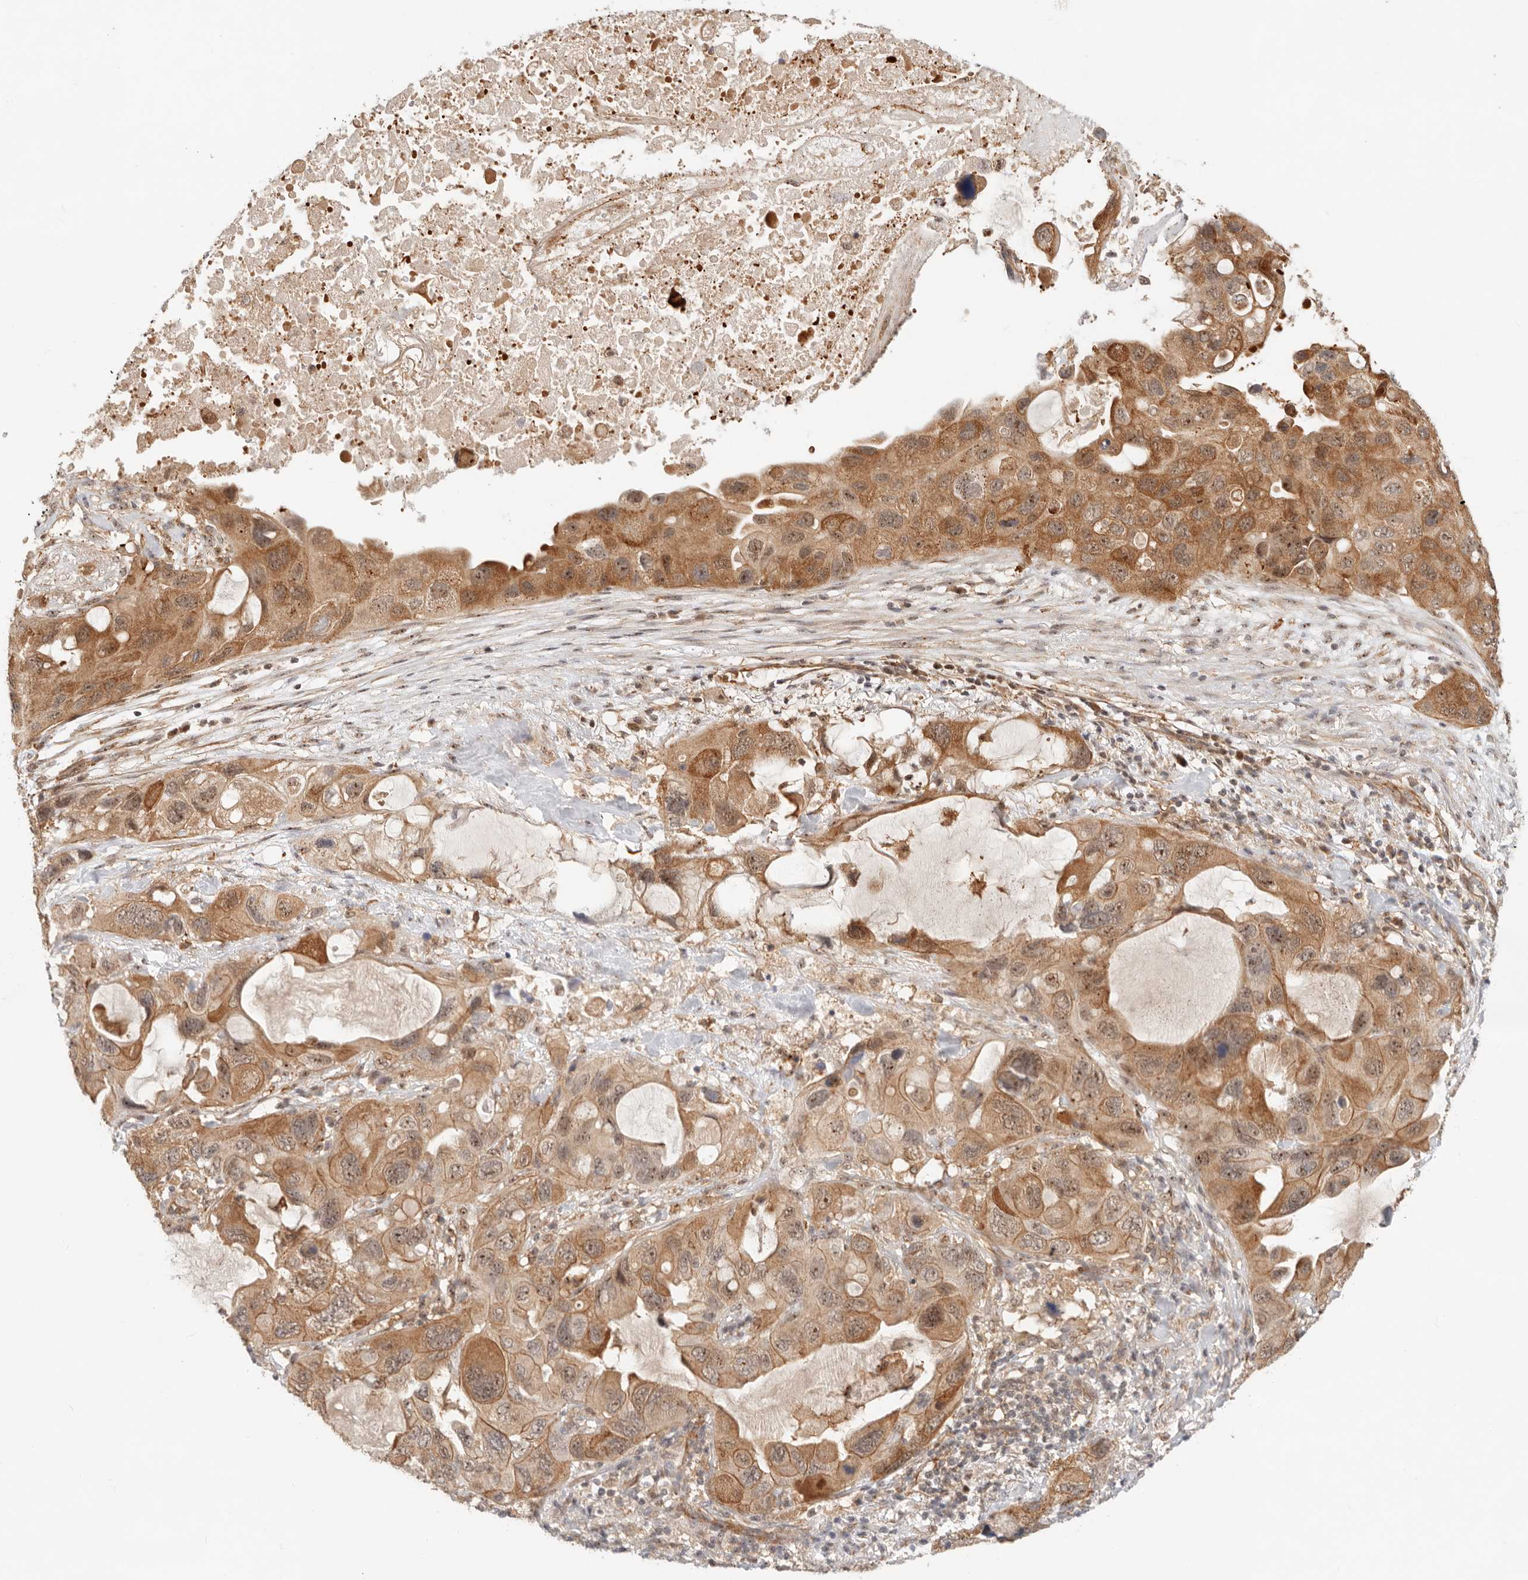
{"staining": {"intensity": "moderate", "quantity": ">75%", "location": "cytoplasmic/membranous,nuclear"}, "tissue": "lung cancer", "cell_type": "Tumor cells", "image_type": "cancer", "snomed": [{"axis": "morphology", "description": "Squamous cell carcinoma, NOS"}, {"axis": "topography", "description": "Lung"}], "caption": "The photomicrograph exhibits staining of lung cancer, revealing moderate cytoplasmic/membranous and nuclear protein expression (brown color) within tumor cells. The staining is performed using DAB brown chromogen to label protein expression. The nuclei are counter-stained blue using hematoxylin.", "gene": "HEXD", "patient": {"sex": "female", "age": 73}}